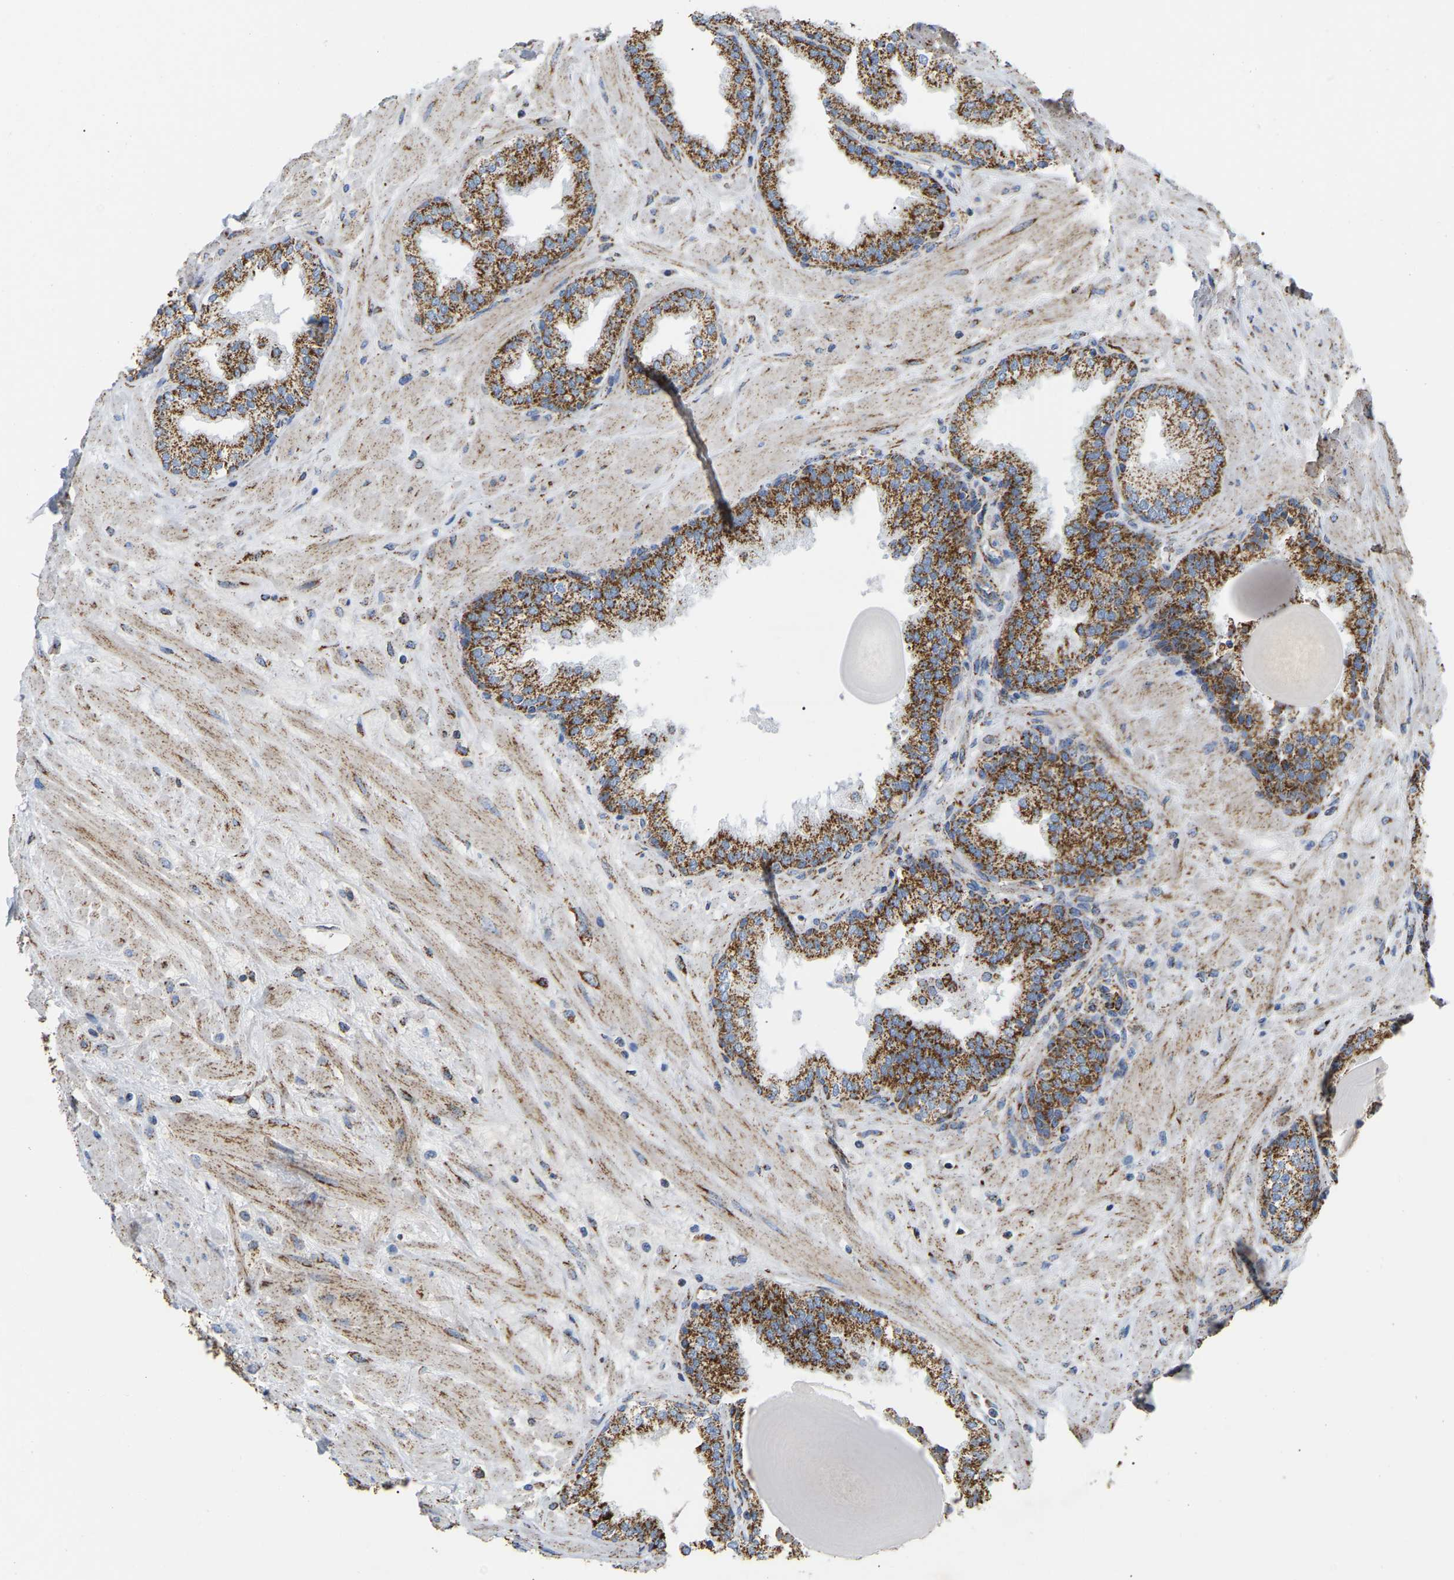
{"staining": {"intensity": "moderate", "quantity": ">75%", "location": "cytoplasmic/membranous"}, "tissue": "prostate", "cell_type": "Glandular cells", "image_type": "normal", "snomed": [{"axis": "morphology", "description": "Normal tissue, NOS"}, {"axis": "topography", "description": "Prostate"}], "caption": "Protein analysis of benign prostate exhibits moderate cytoplasmic/membranous expression in about >75% of glandular cells. Nuclei are stained in blue.", "gene": "HIBADH", "patient": {"sex": "male", "age": 51}}